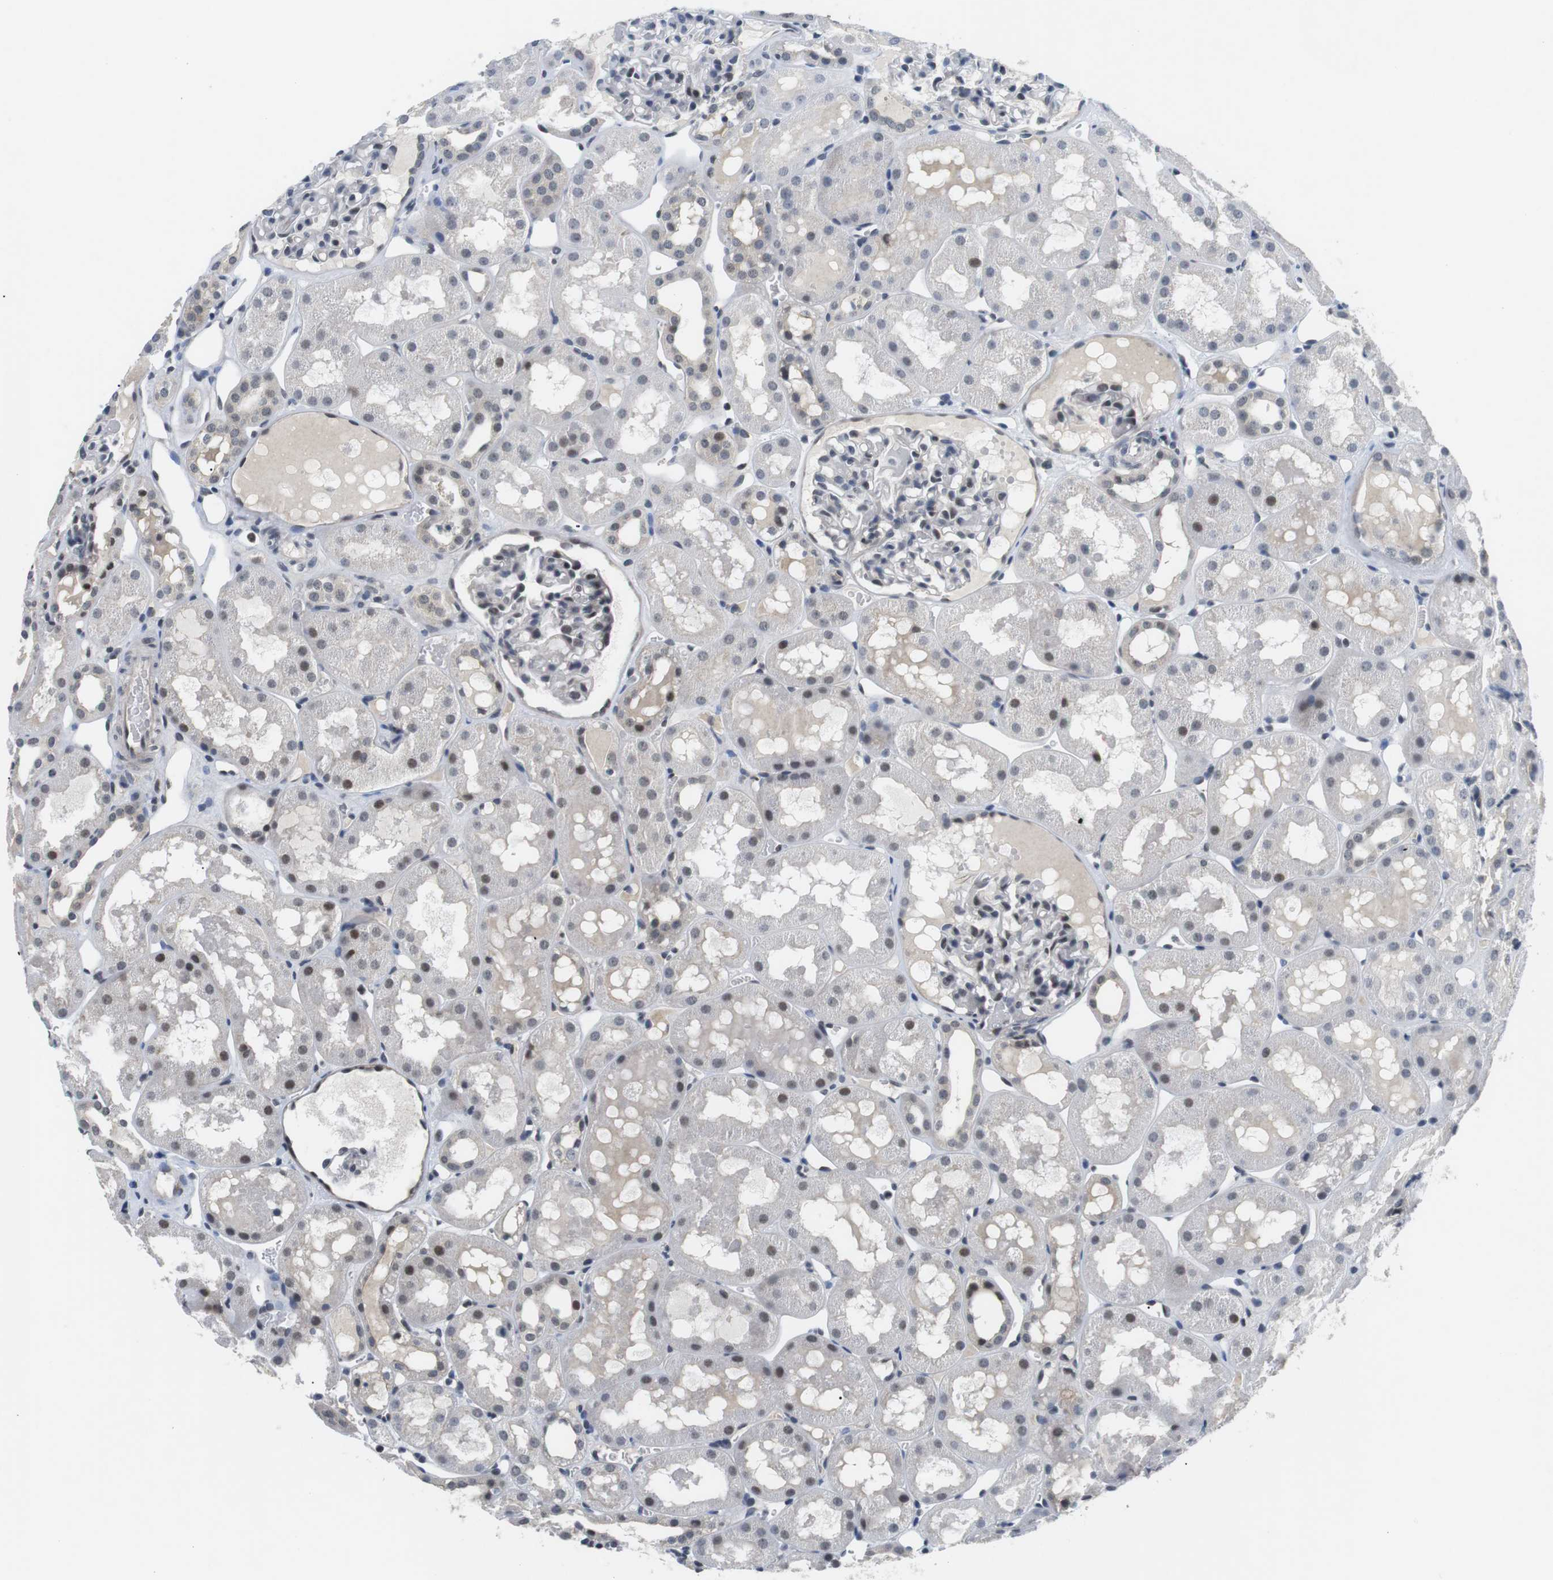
{"staining": {"intensity": "moderate", "quantity": "<25%", "location": "nuclear"}, "tissue": "kidney", "cell_type": "Cells in glomeruli", "image_type": "normal", "snomed": [{"axis": "morphology", "description": "Normal tissue, NOS"}, {"axis": "topography", "description": "Kidney"}, {"axis": "topography", "description": "Urinary bladder"}], "caption": "Protein positivity by IHC displays moderate nuclear staining in about <25% of cells in glomeruli in normal kidney.", "gene": "NECTIN1", "patient": {"sex": "male", "age": 16}}